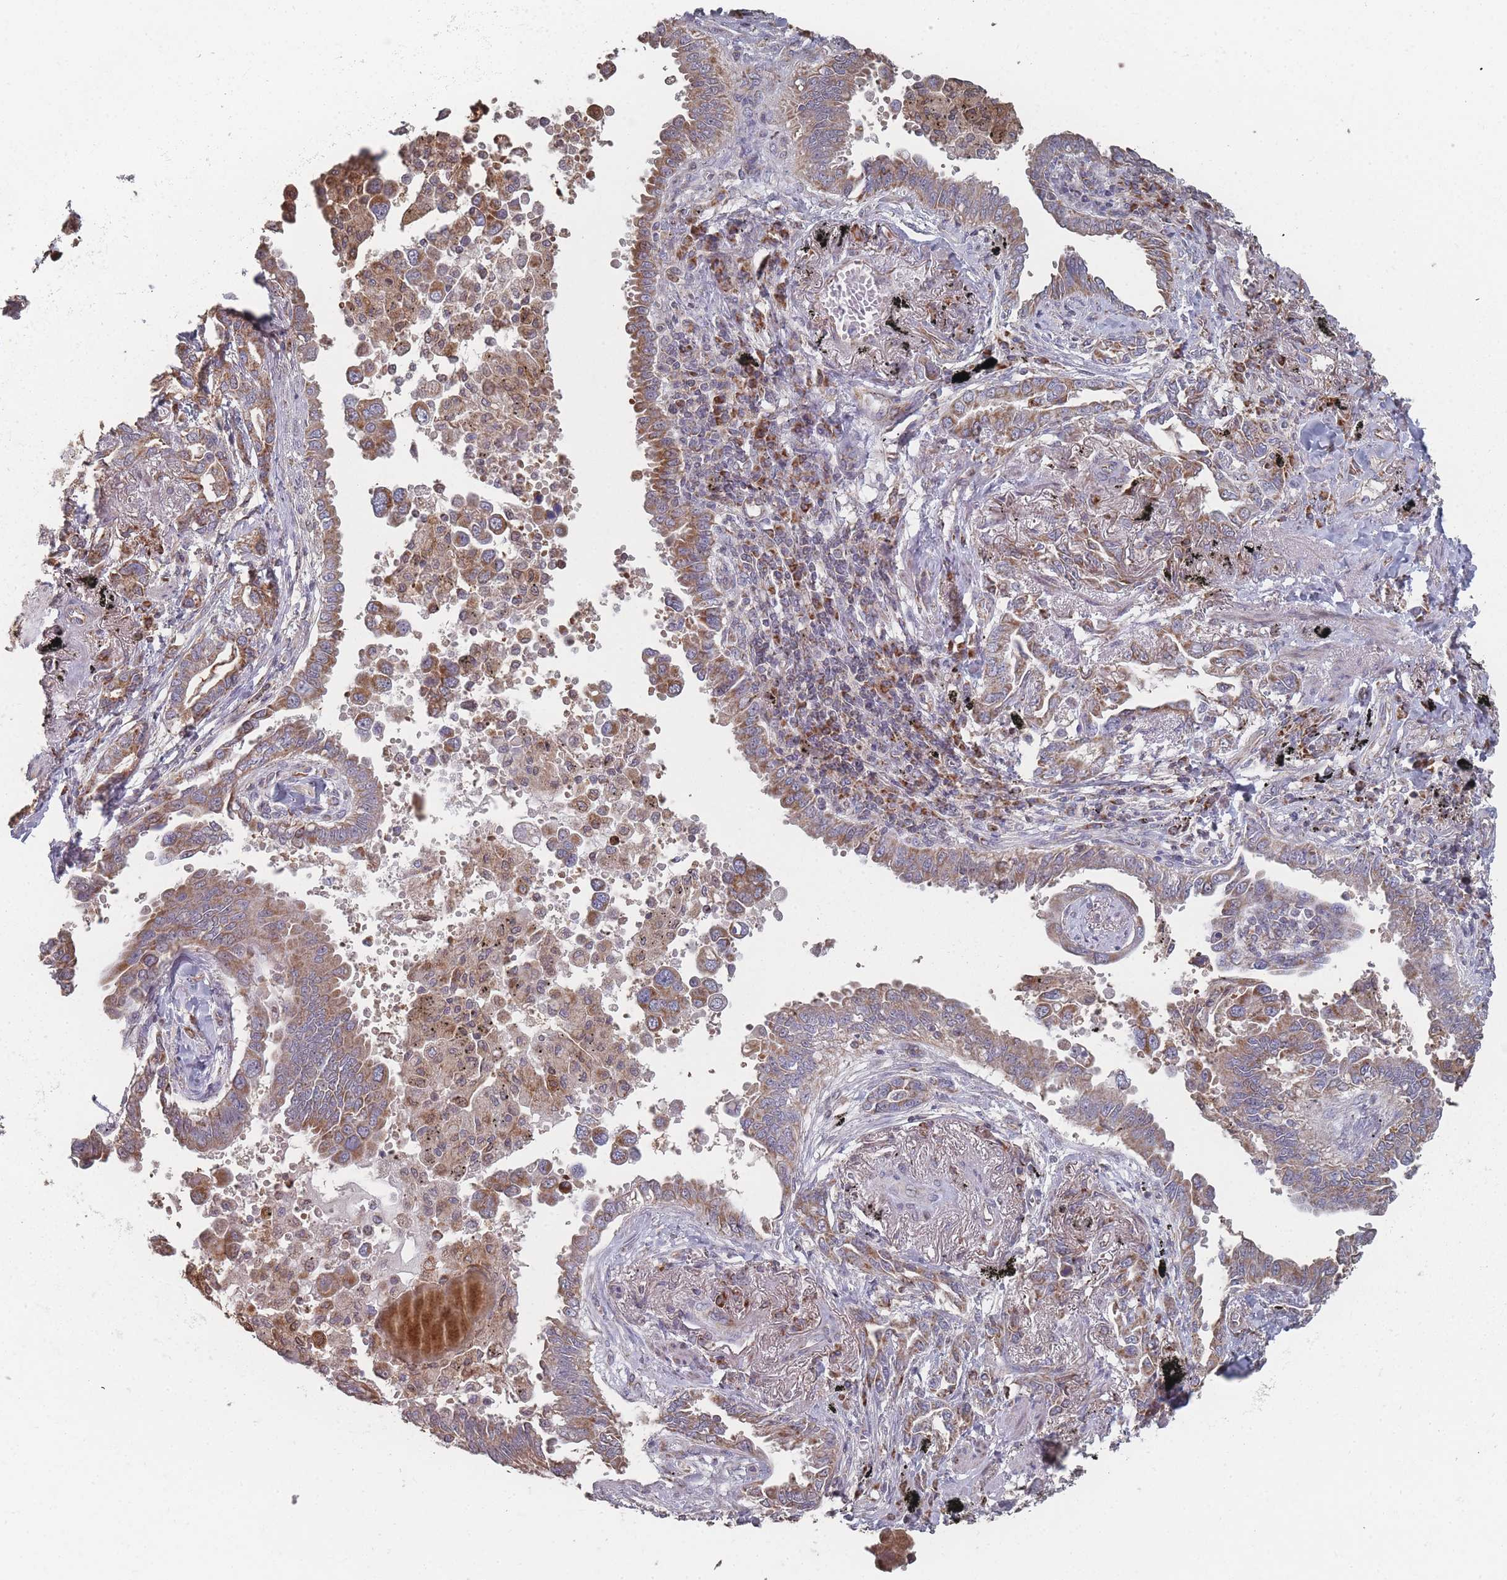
{"staining": {"intensity": "moderate", "quantity": ">75%", "location": "cytoplasmic/membranous"}, "tissue": "lung cancer", "cell_type": "Tumor cells", "image_type": "cancer", "snomed": [{"axis": "morphology", "description": "Adenocarcinoma, NOS"}, {"axis": "topography", "description": "Lung"}], "caption": "IHC photomicrograph of human adenocarcinoma (lung) stained for a protein (brown), which exhibits medium levels of moderate cytoplasmic/membranous staining in approximately >75% of tumor cells.", "gene": "PSMB3", "patient": {"sex": "male", "age": 67}}